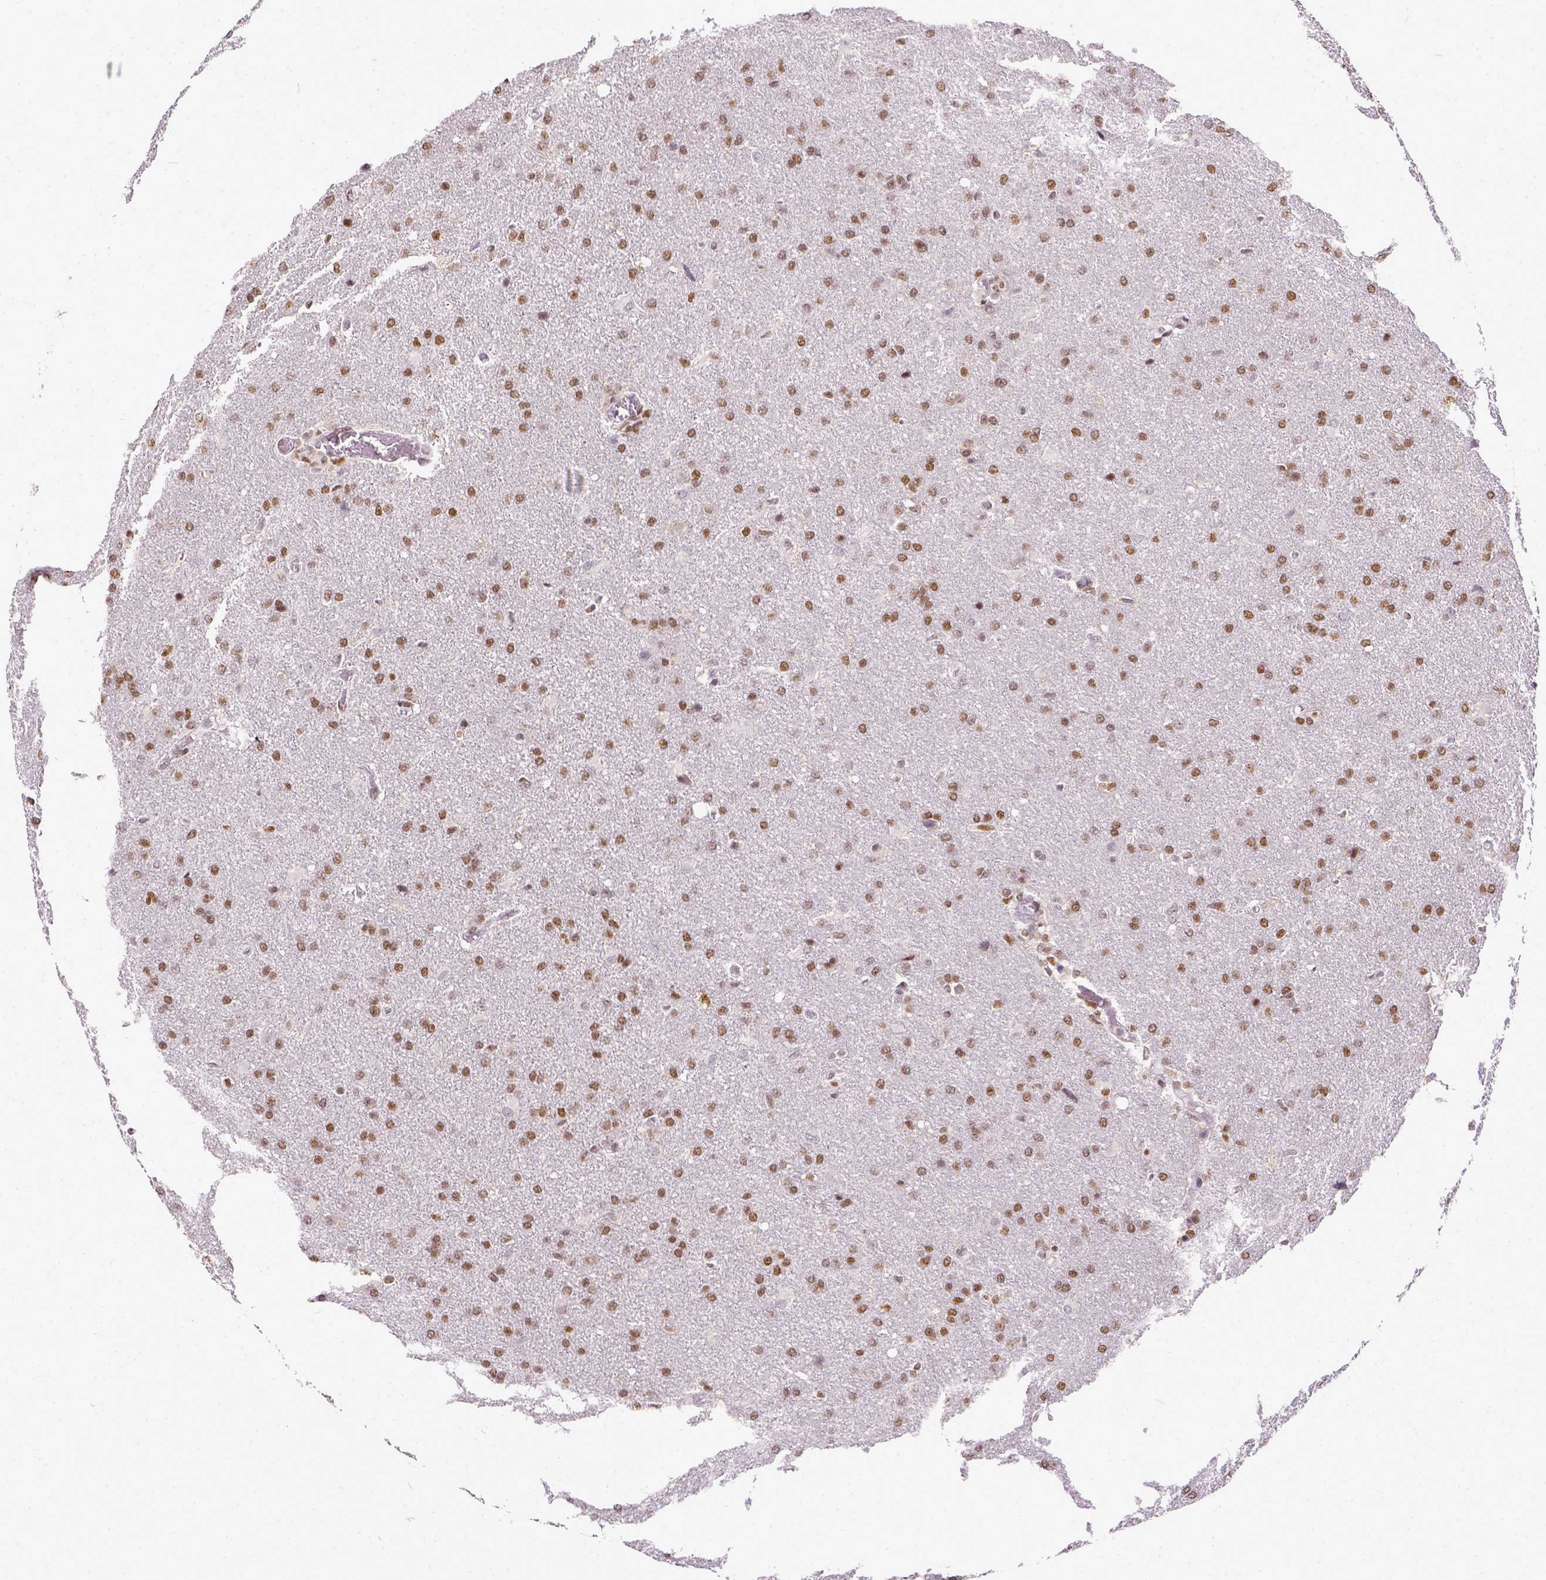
{"staining": {"intensity": "moderate", "quantity": ">75%", "location": "nuclear"}, "tissue": "glioma", "cell_type": "Tumor cells", "image_type": "cancer", "snomed": [{"axis": "morphology", "description": "Glioma, malignant, High grade"}, {"axis": "topography", "description": "Brain"}], "caption": "Approximately >75% of tumor cells in human glioma exhibit moderate nuclear protein expression as visualized by brown immunohistochemical staining.", "gene": "ERCC1", "patient": {"sex": "male", "age": 68}}